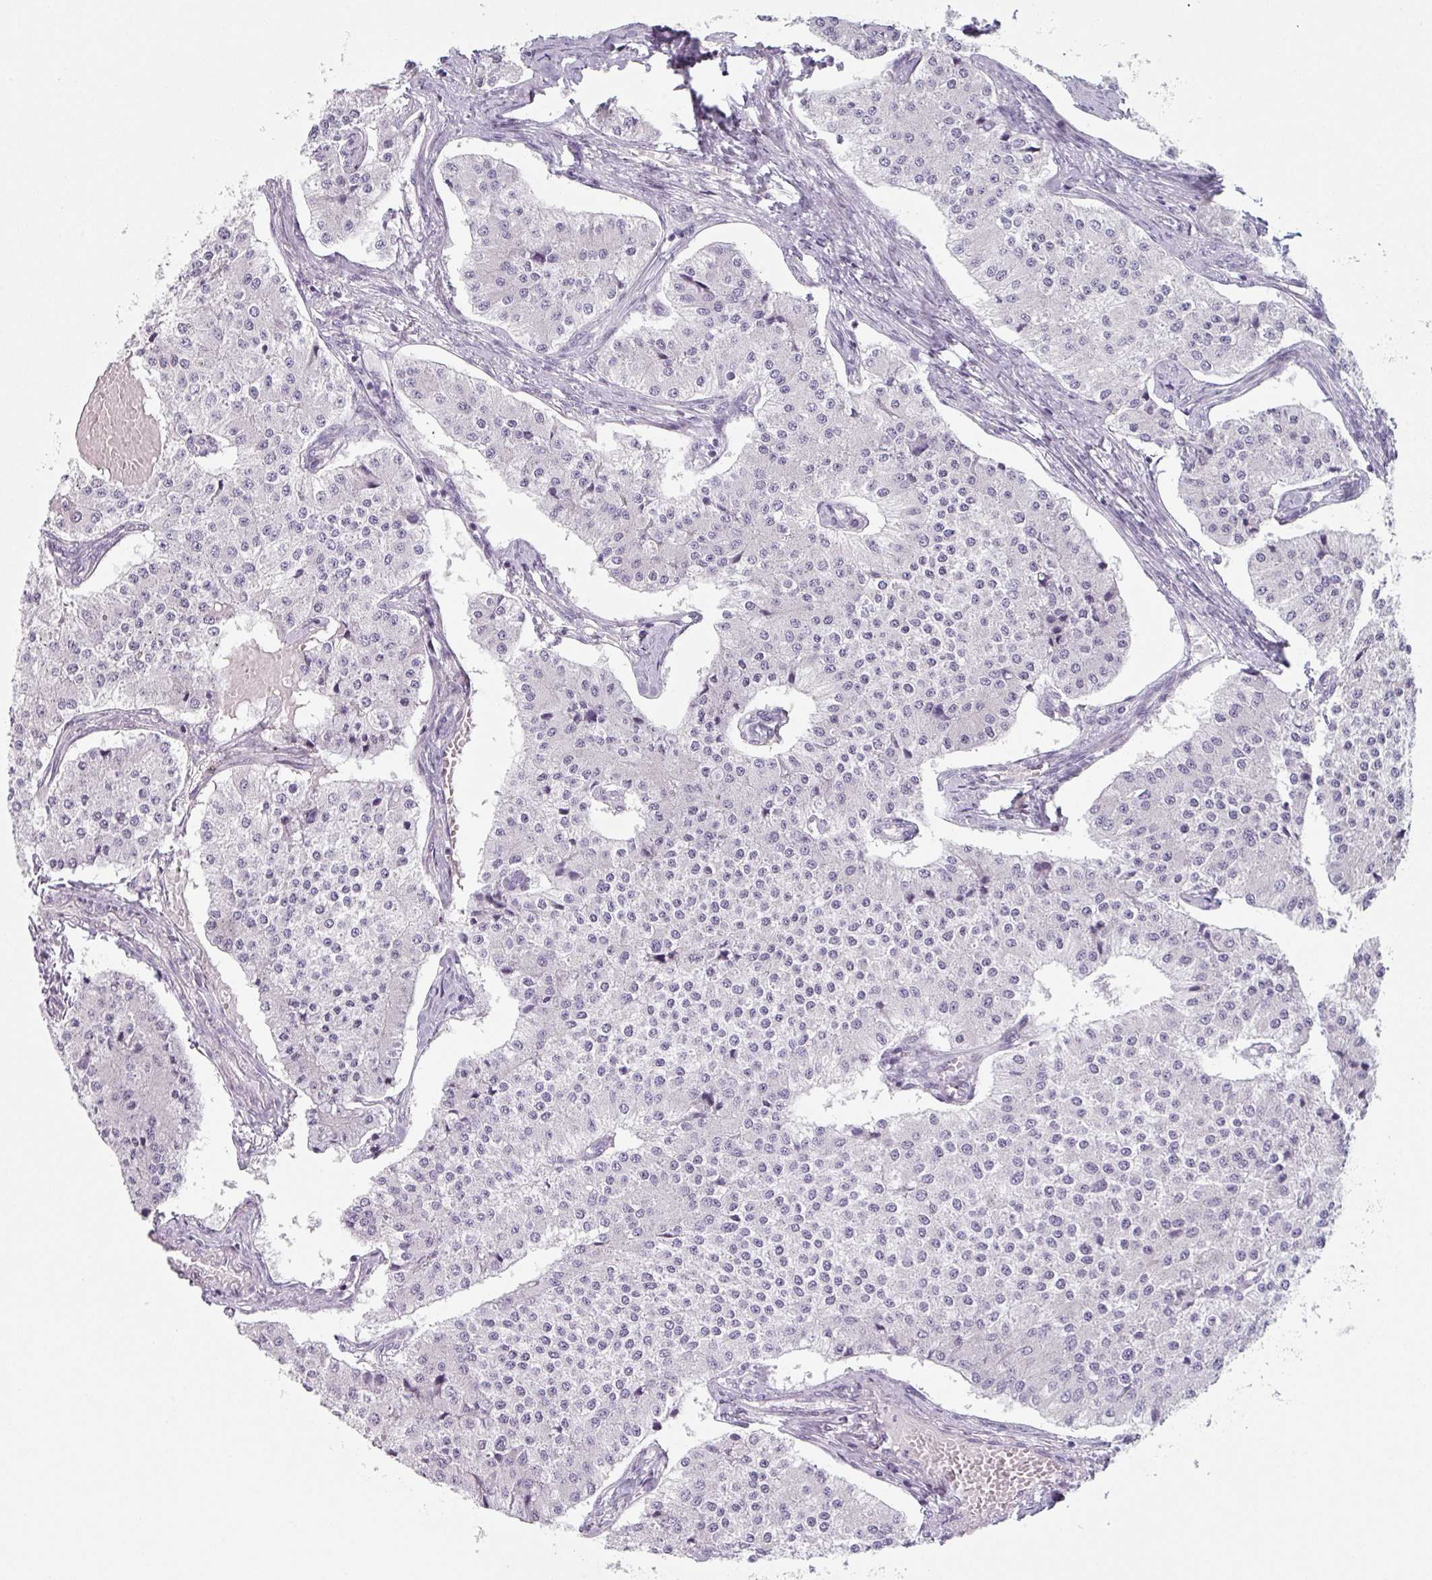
{"staining": {"intensity": "negative", "quantity": "none", "location": "none"}, "tissue": "carcinoid", "cell_type": "Tumor cells", "image_type": "cancer", "snomed": [{"axis": "morphology", "description": "Carcinoid, malignant, NOS"}, {"axis": "topography", "description": "Colon"}], "caption": "This histopathology image is of carcinoid stained with IHC to label a protein in brown with the nuclei are counter-stained blue. There is no staining in tumor cells. Nuclei are stained in blue.", "gene": "SFTPA1", "patient": {"sex": "female", "age": 52}}